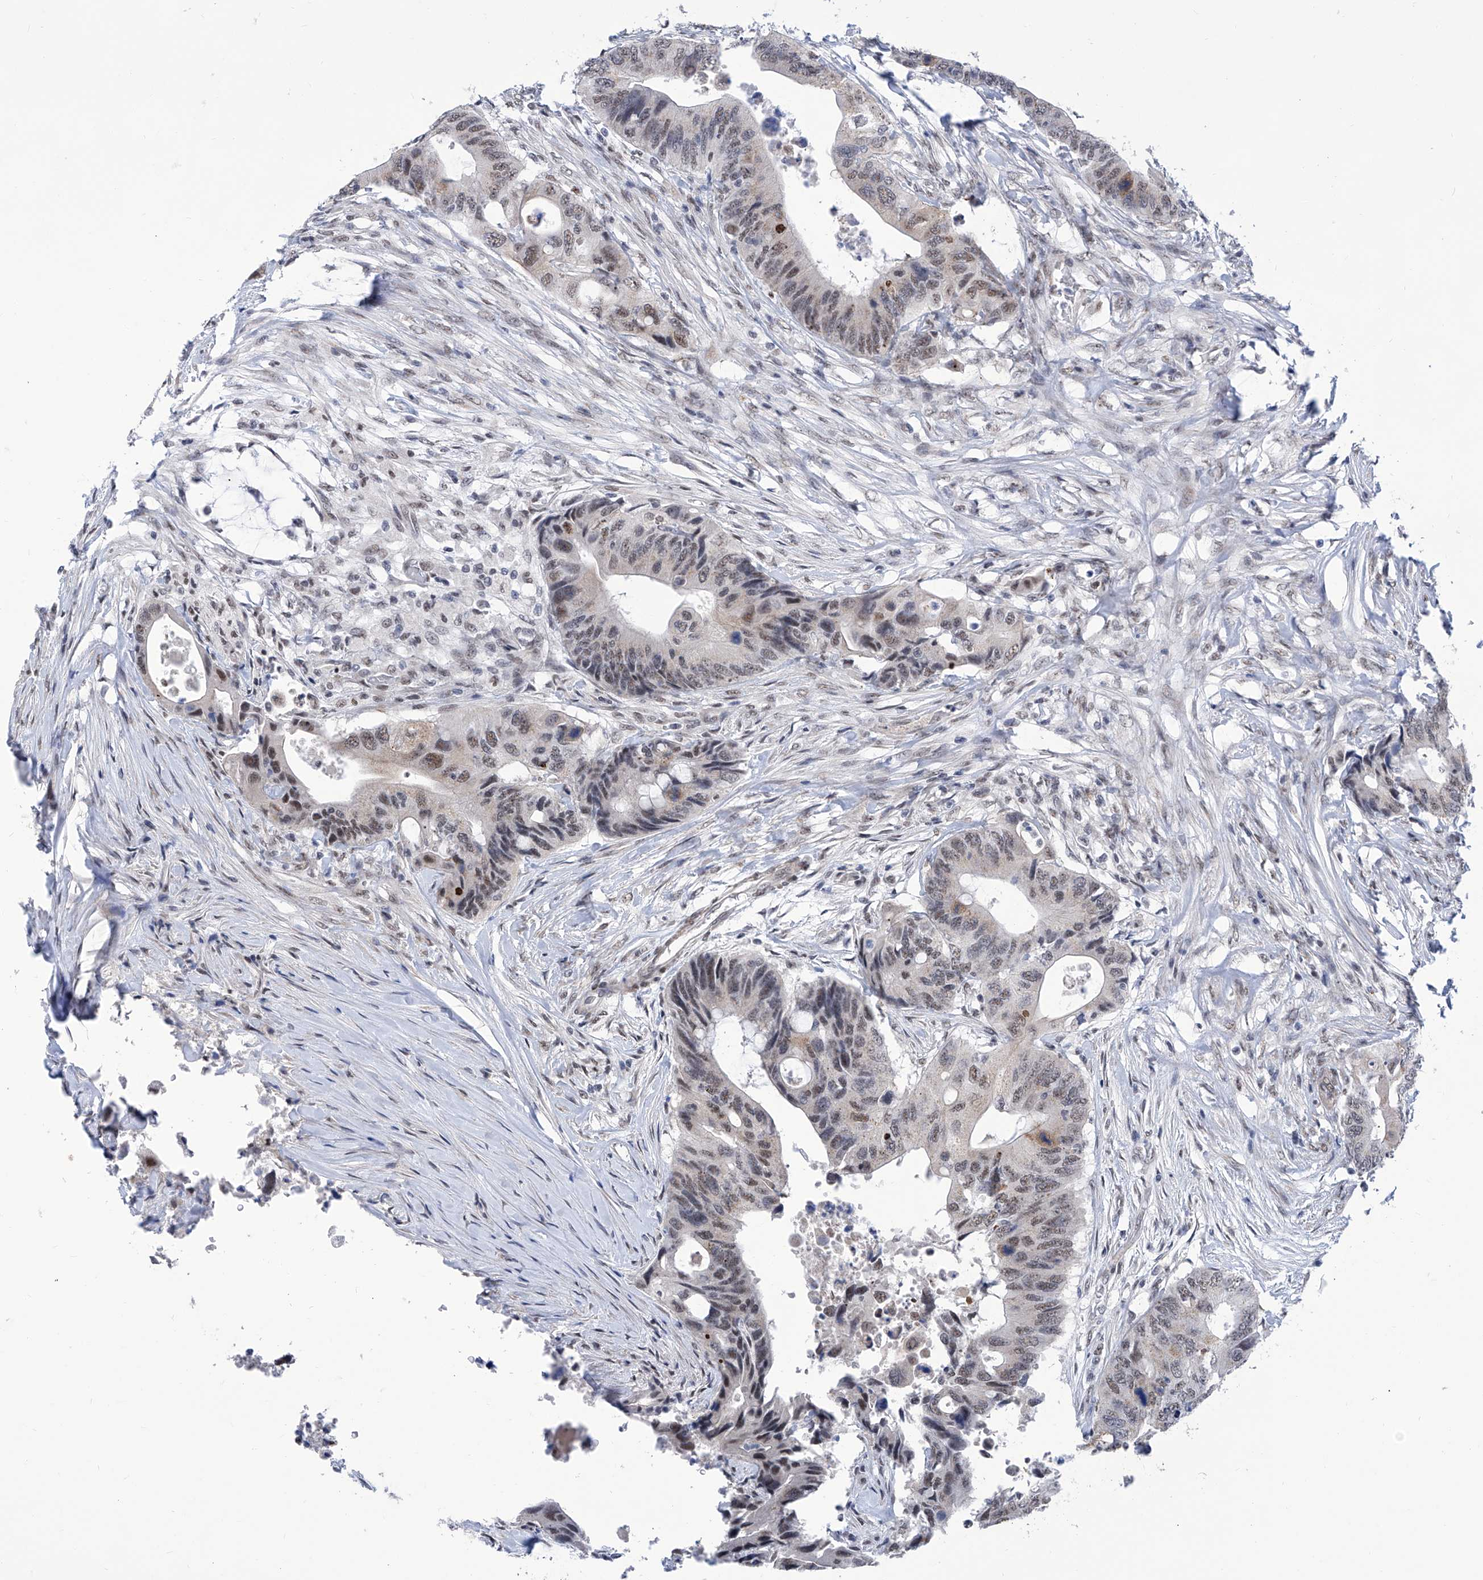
{"staining": {"intensity": "weak", "quantity": "25%-75%", "location": "nuclear"}, "tissue": "colorectal cancer", "cell_type": "Tumor cells", "image_type": "cancer", "snomed": [{"axis": "morphology", "description": "Adenocarcinoma, NOS"}, {"axis": "topography", "description": "Colon"}], "caption": "Tumor cells show weak nuclear positivity in about 25%-75% of cells in colorectal cancer. (Brightfield microscopy of DAB IHC at high magnification).", "gene": "SART1", "patient": {"sex": "male", "age": 71}}